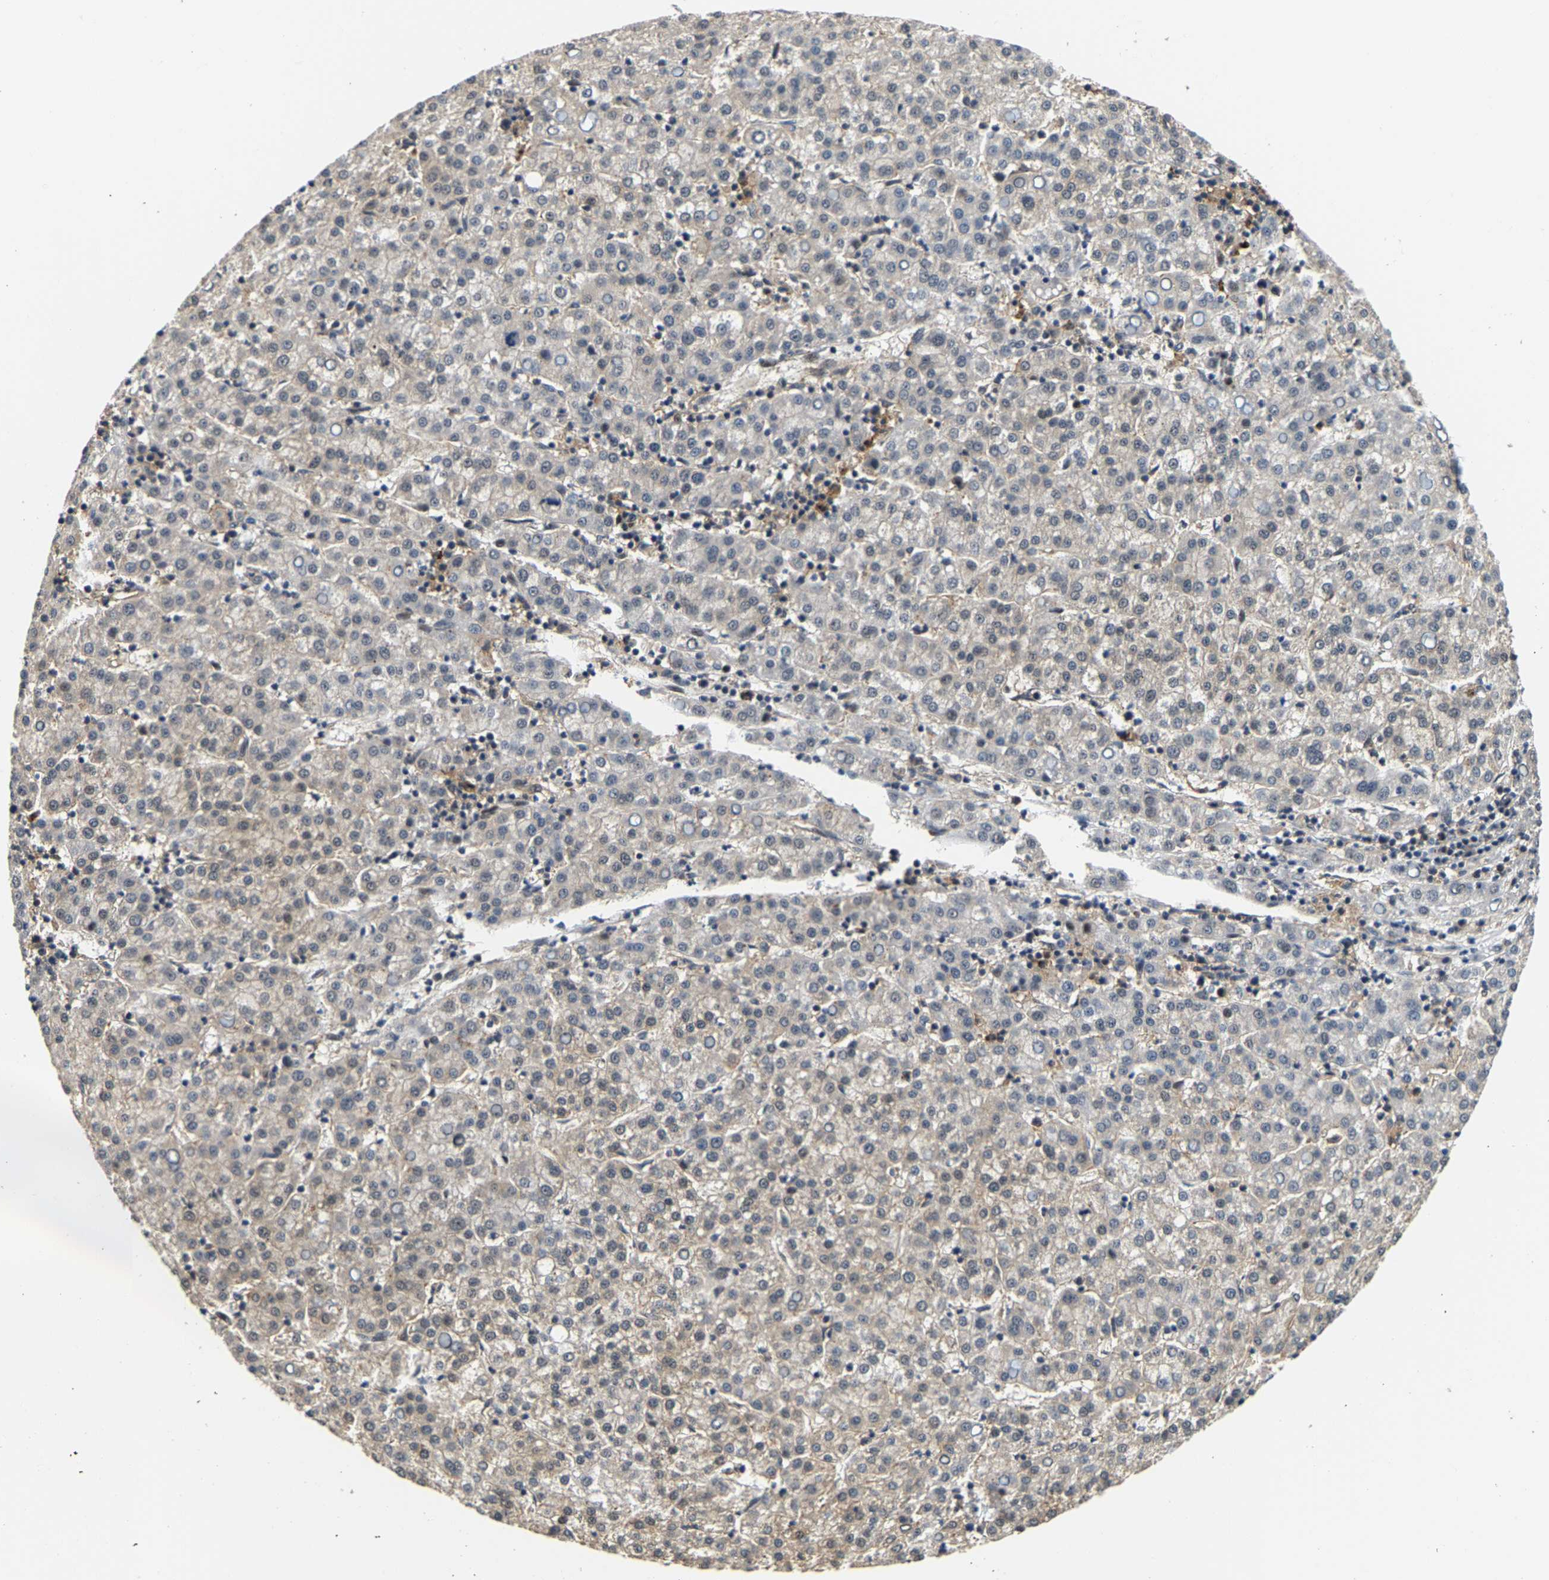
{"staining": {"intensity": "weak", "quantity": "<25%", "location": "cytoplasmic/membranous"}, "tissue": "liver cancer", "cell_type": "Tumor cells", "image_type": "cancer", "snomed": [{"axis": "morphology", "description": "Carcinoma, Hepatocellular, NOS"}, {"axis": "topography", "description": "Liver"}], "caption": "An image of human liver cancer is negative for staining in tumor cells.", "gene": "LARP6", "patient": {"sex": "female", "age": 58}}